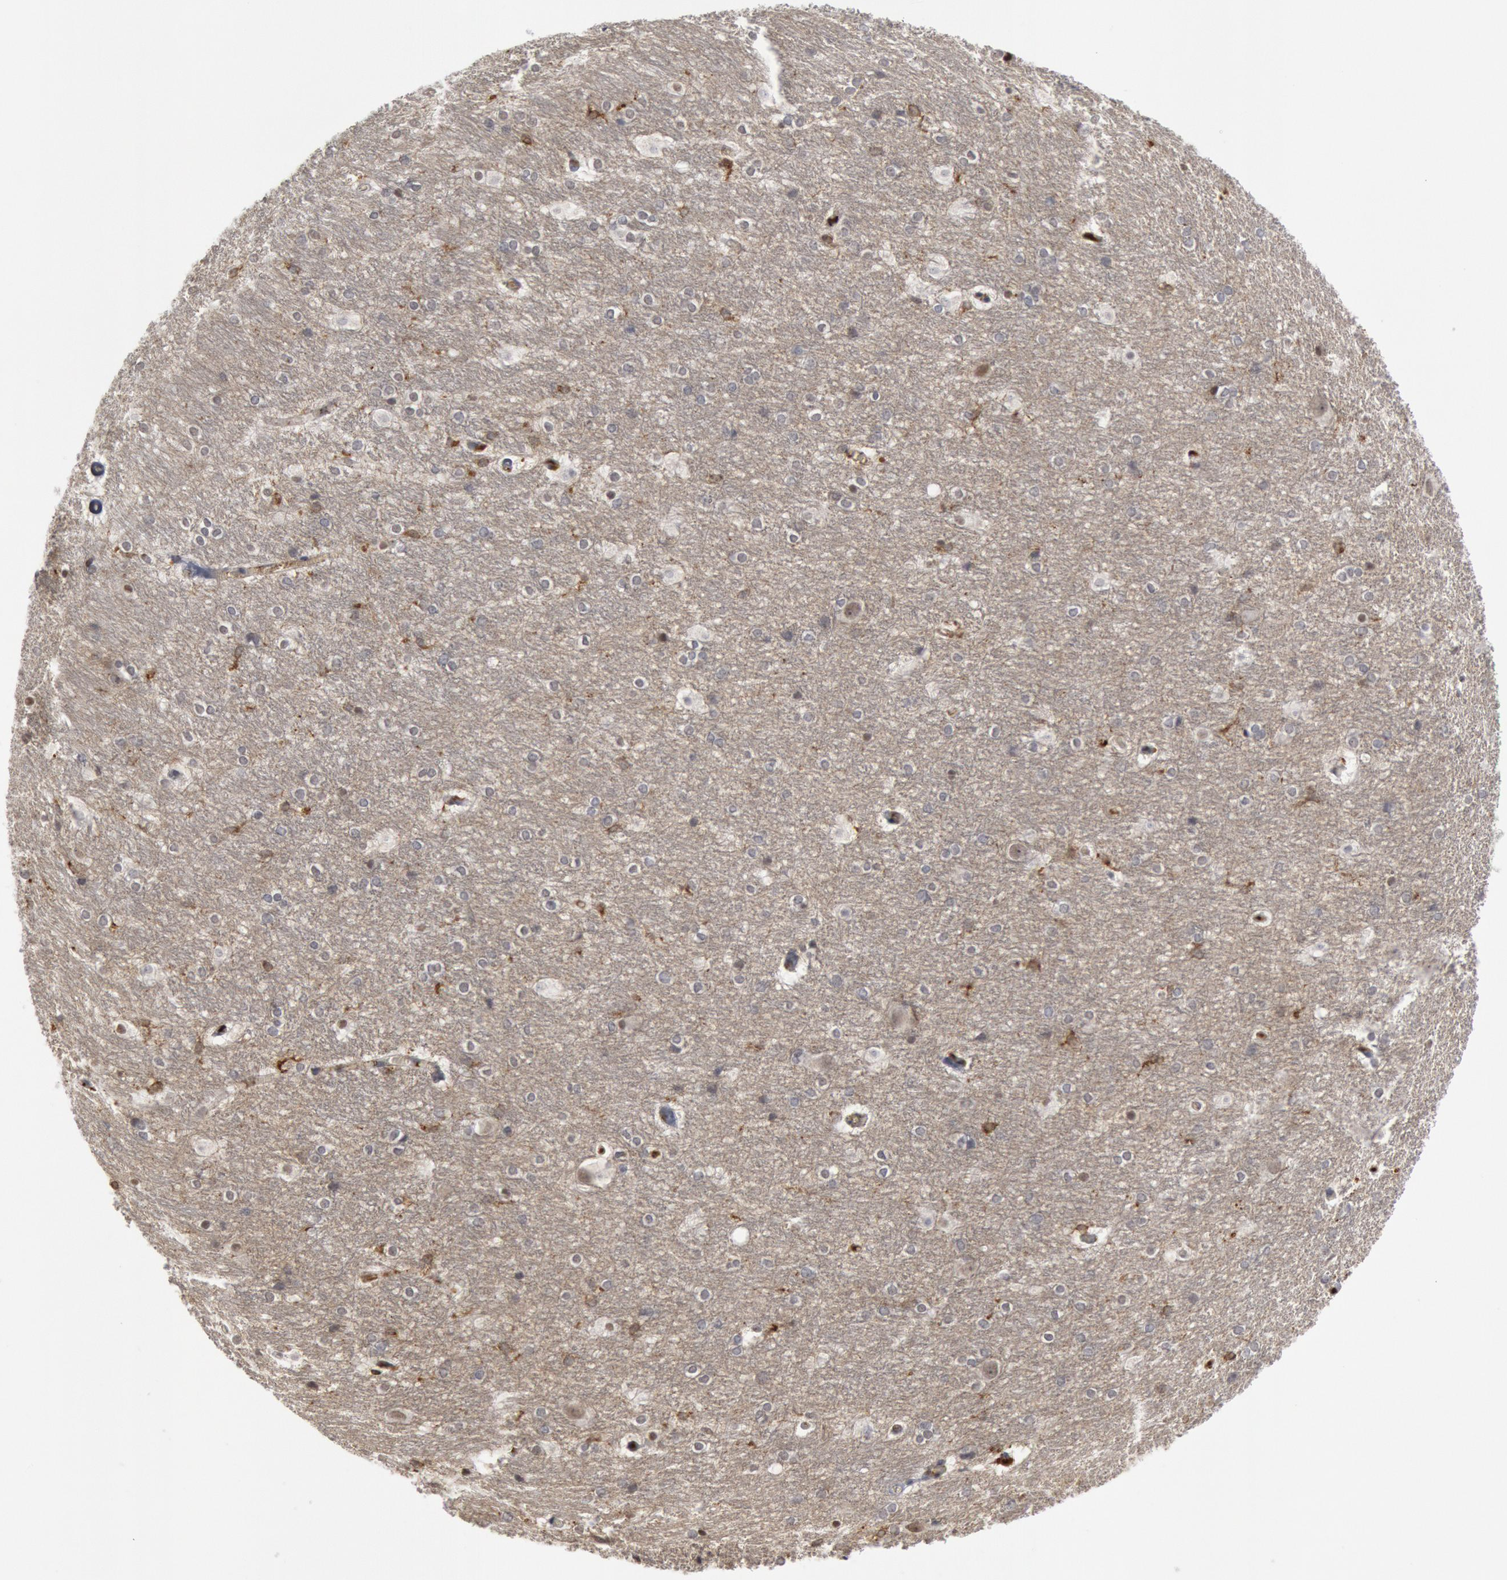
{"staining": {"intensity": "negative", "quantity": "none", "location": "none"}, "tissue": "hippocampus", "cell_type": "Glial cells", "image_type": "normal", "snomed": [{"axis": "morphology", "description": "Normal tissue, NOS"}, {"axis": "topography", "description": "Hippocampus"}], "caption": "Hippocampus stained for a protein using immunohistochemistry exhibits no expression glial cells.", "gene": "C1QC", "patient": {"sex": "female", "age": 19}}